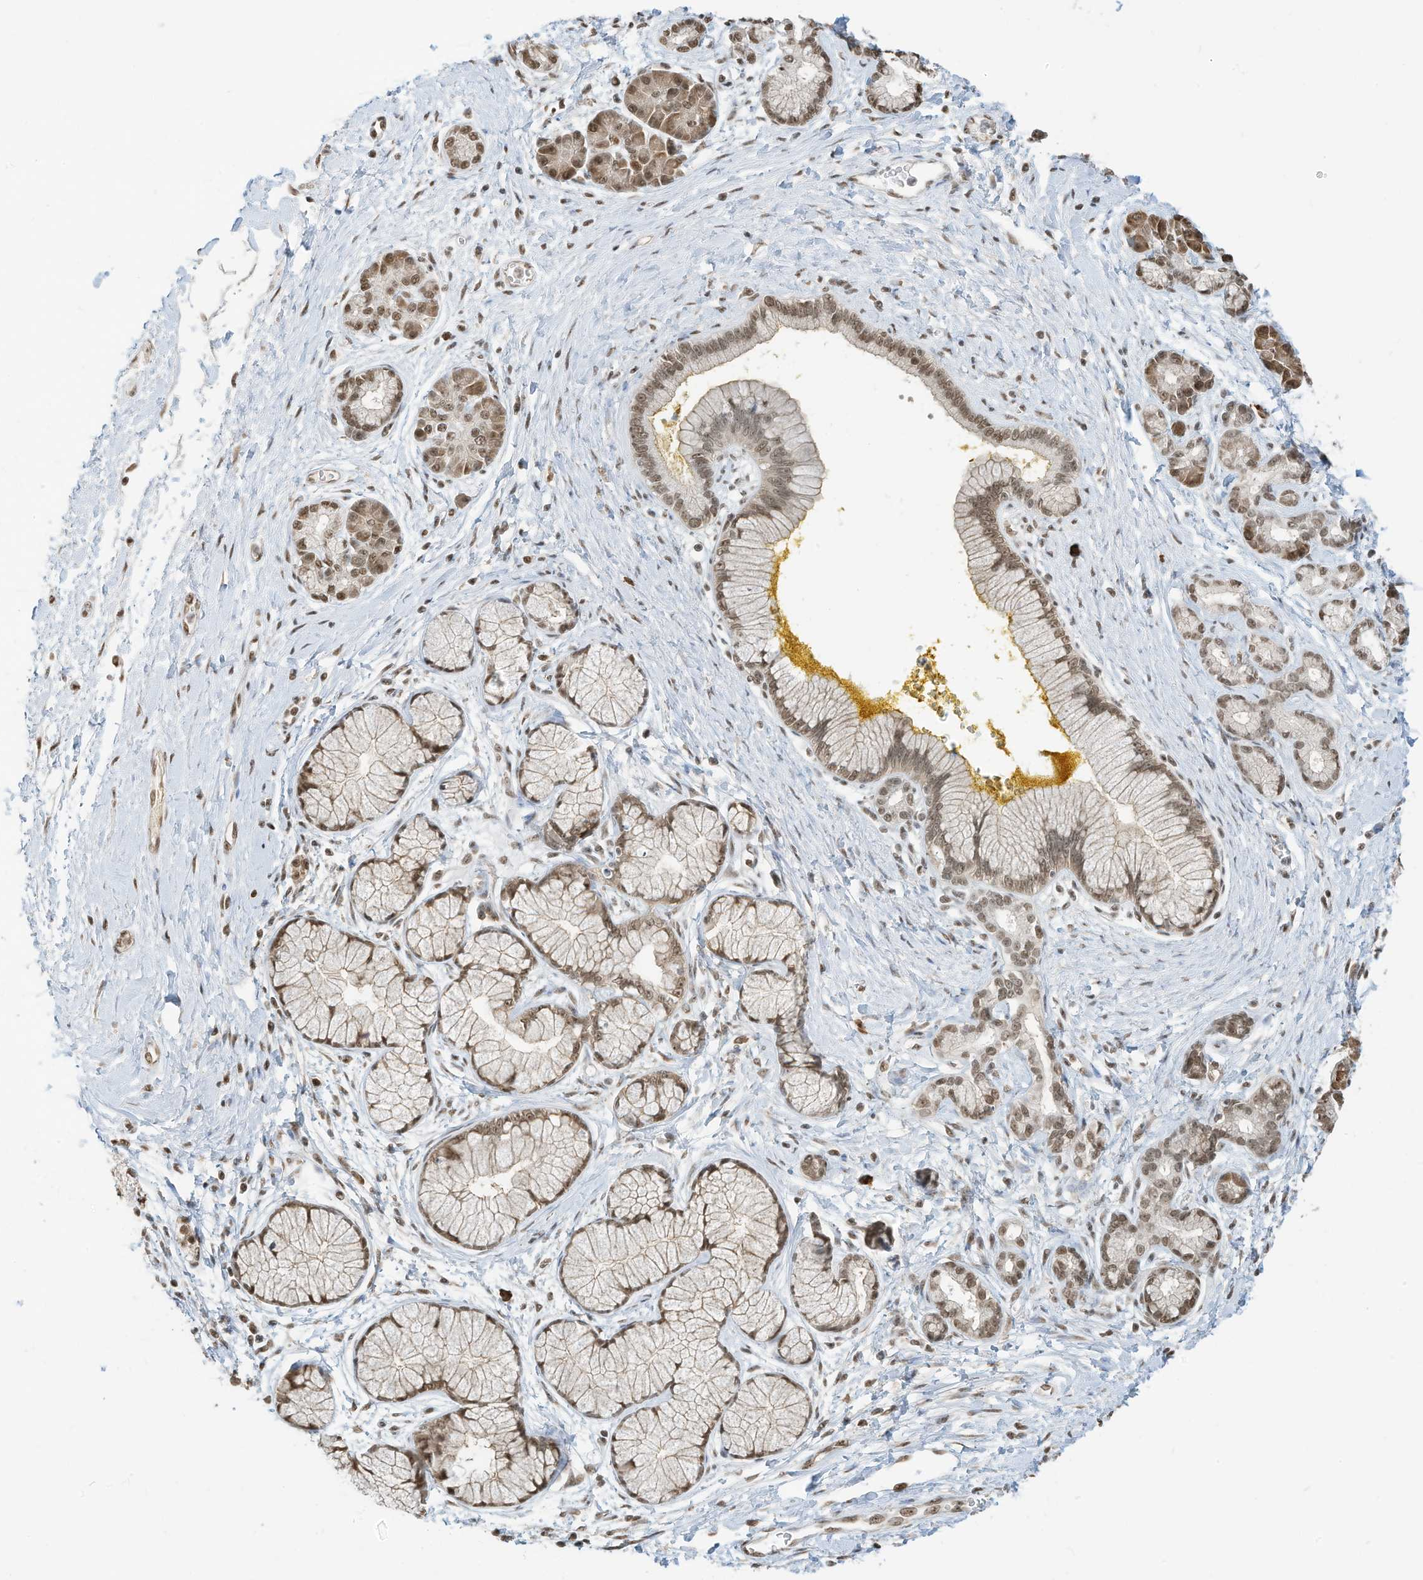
{"staining": {"intensity": "moderate", "quantity": ">75%", "location": "nuclear"}, "tissue": "pancreatic cancer", "cell_type": "Tumor cells", "image_type": "cancer", "snomed": [{"axis": "morphology", "description": "Adenocarcinoma, NOS"}, {"axis": "topography", "description": "Pancreas"}], "caption": "This is an image of immunohistochemistry staining of pancreatic cancer (adenocarcinoma), which shows moderate expression in the nuclear of tumor cells.", "gene": "ZNF195", "patient": {"sex": "male", "age": 58}}